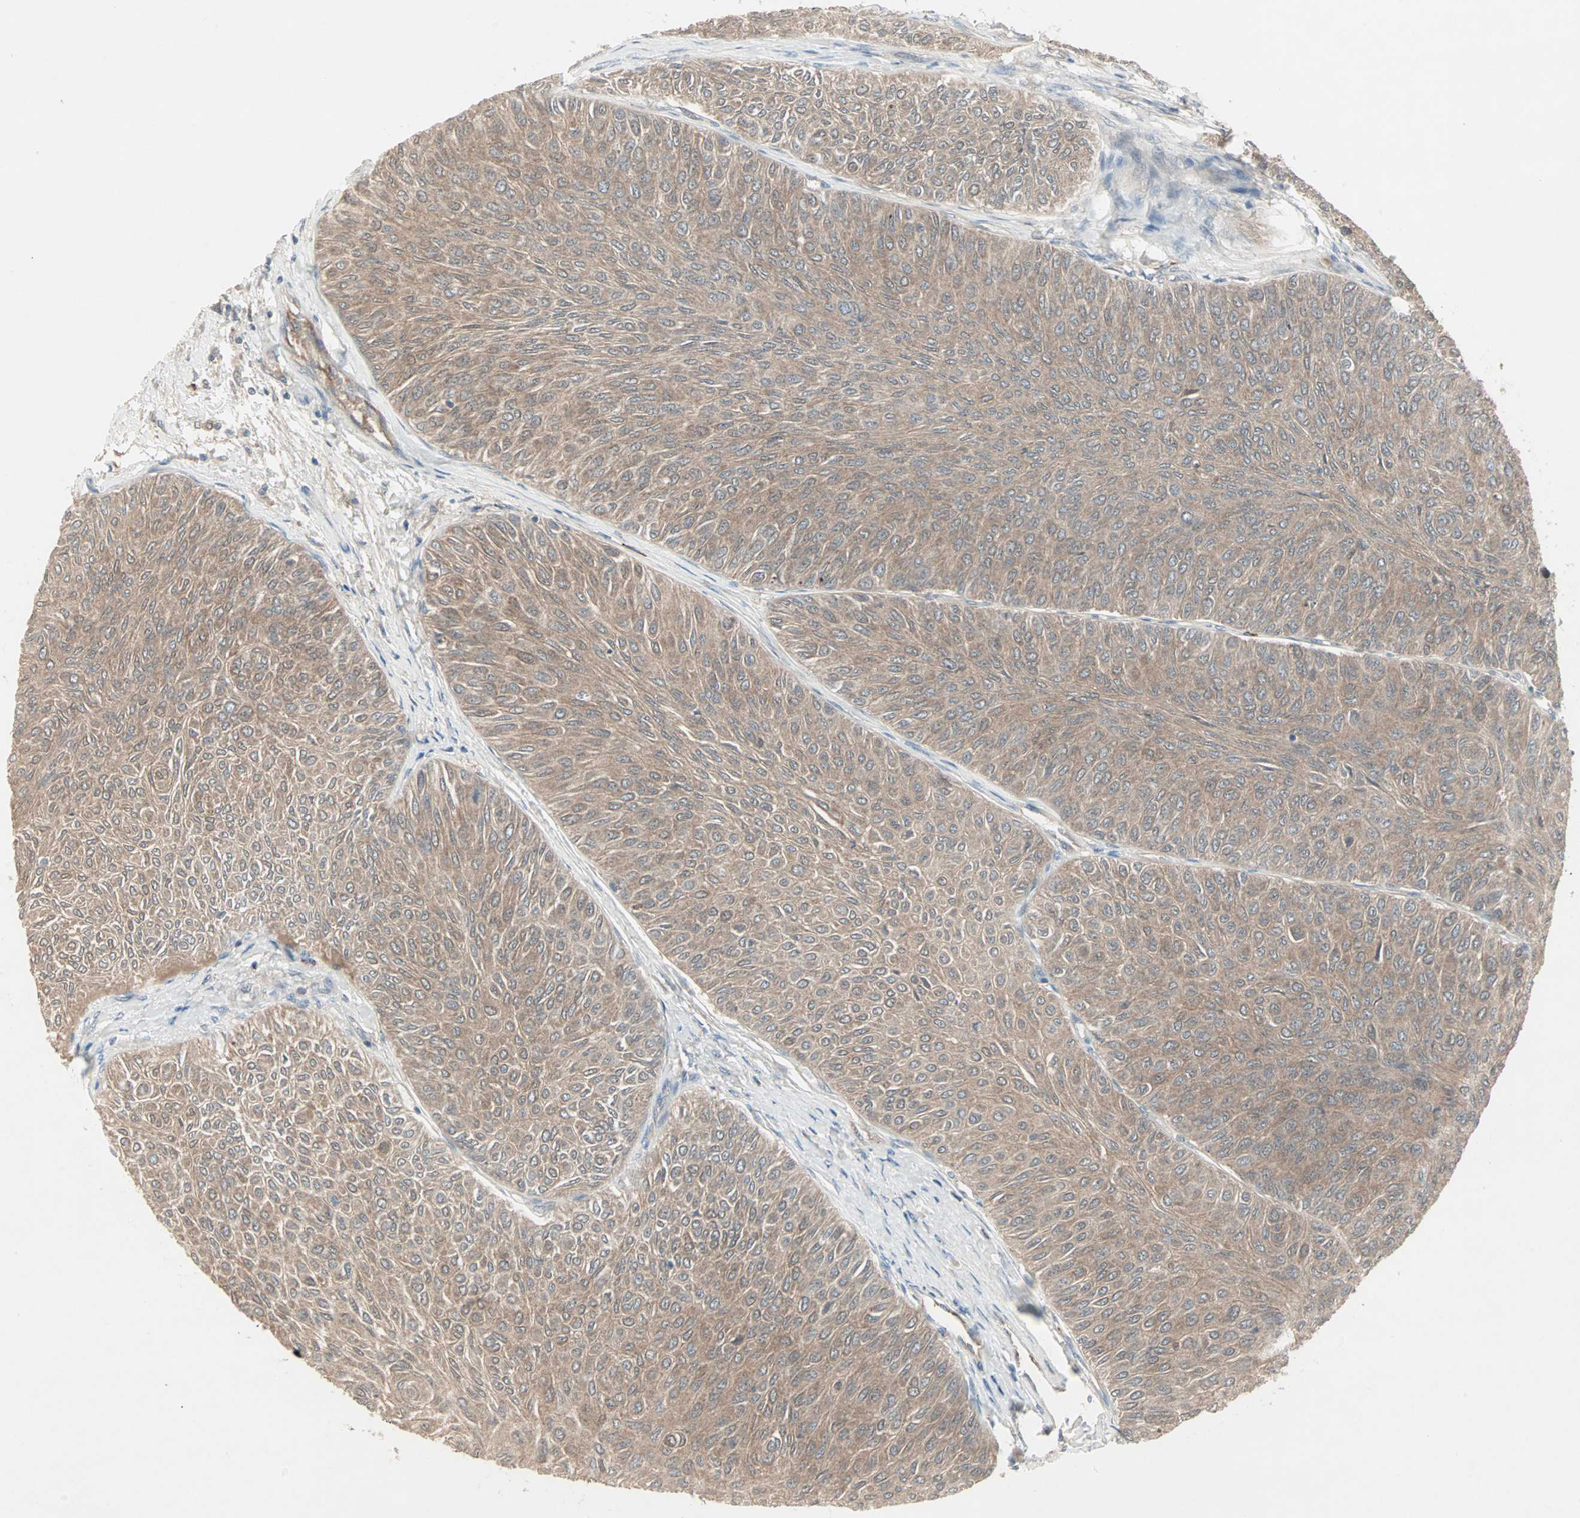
{"staining": {"intensity": "moderate", "quantity": ">75%", "location": "cytoplasmic/membranous"}, "tissue": "urothelial cancer", "cell_type": "Tumor cells", "image_type": "cancer", "snomed": [{"axis": "morphology", "description": "Urothelial carcinoma, Low grade"}, {"axis": "topography", "description": "Urinary bladder"}], "caption": "Urothelial carcinoma (low-grade) stained for a protein demonstrates moderate cytoplasmic/membranous positivity in tumor cells.", "gene": "JMJD7-PLA2G4B", "patient": {"sex": "male", "age": 78}}